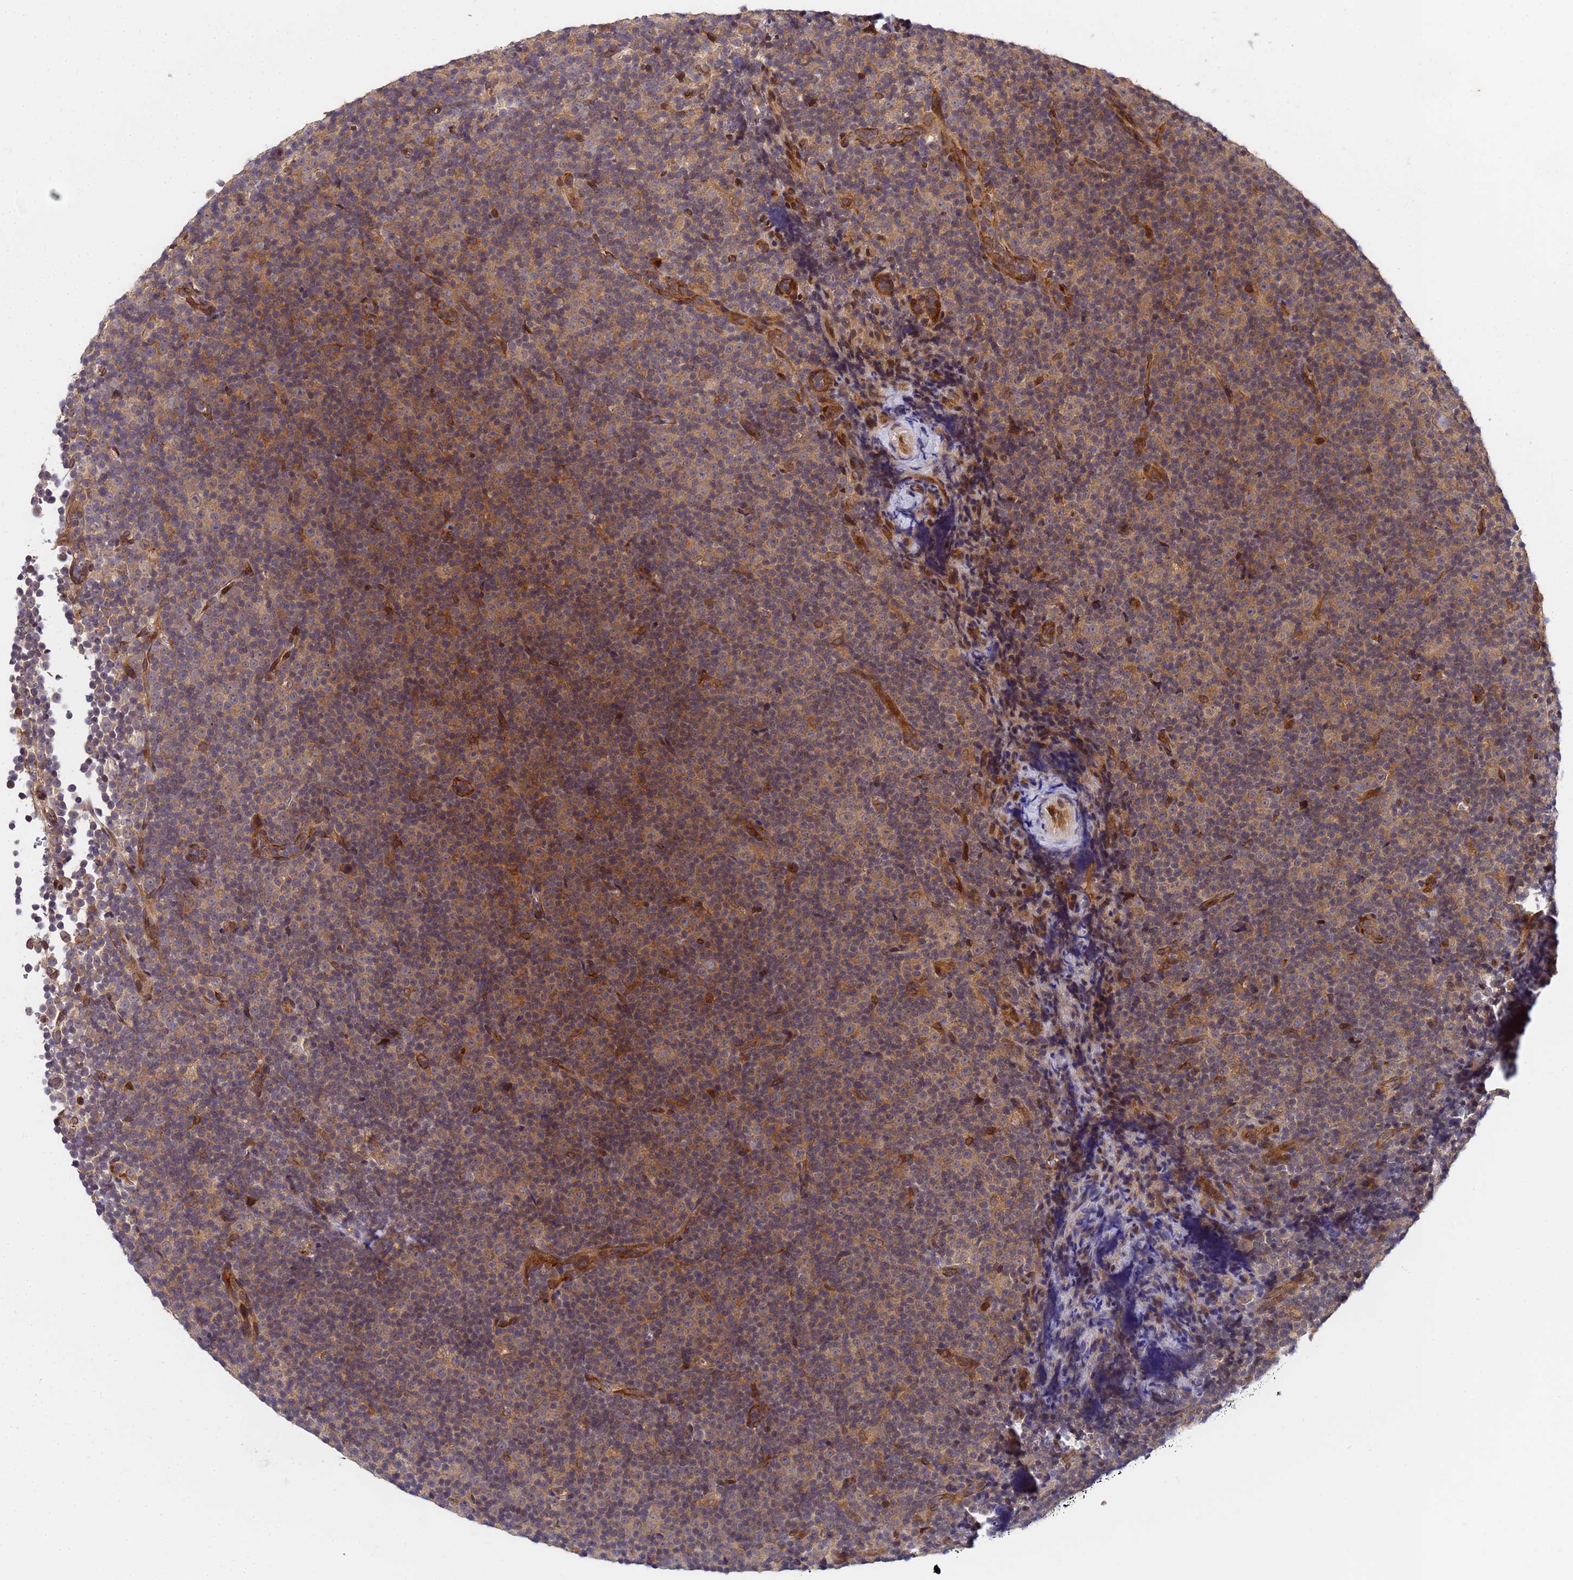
{"staining": {"intensity": "moderate", "quantity": ">75%", "location": "cytoplasmic/membranous"}, "tissue": "lymphoma", "cell_type": "Tumor cells", "image_type": "cancer", "snomed": [{"axis": "morphology", "description": "Malignant lymphoma, non-Hodgkin's type, Low grade"}, {"axis": "topography", "description": "Lymph node"}], "caption": "Immunohistochemistry (DAB) staining of low-grade malignant lymphoma, non-Hodgkin's type demonstrates moderate cytoplasmic/membranous protein staining in about >75% of tumor cells.", "gene": "UNC93B1", "patient": {"sex": "female", "age": 67}}